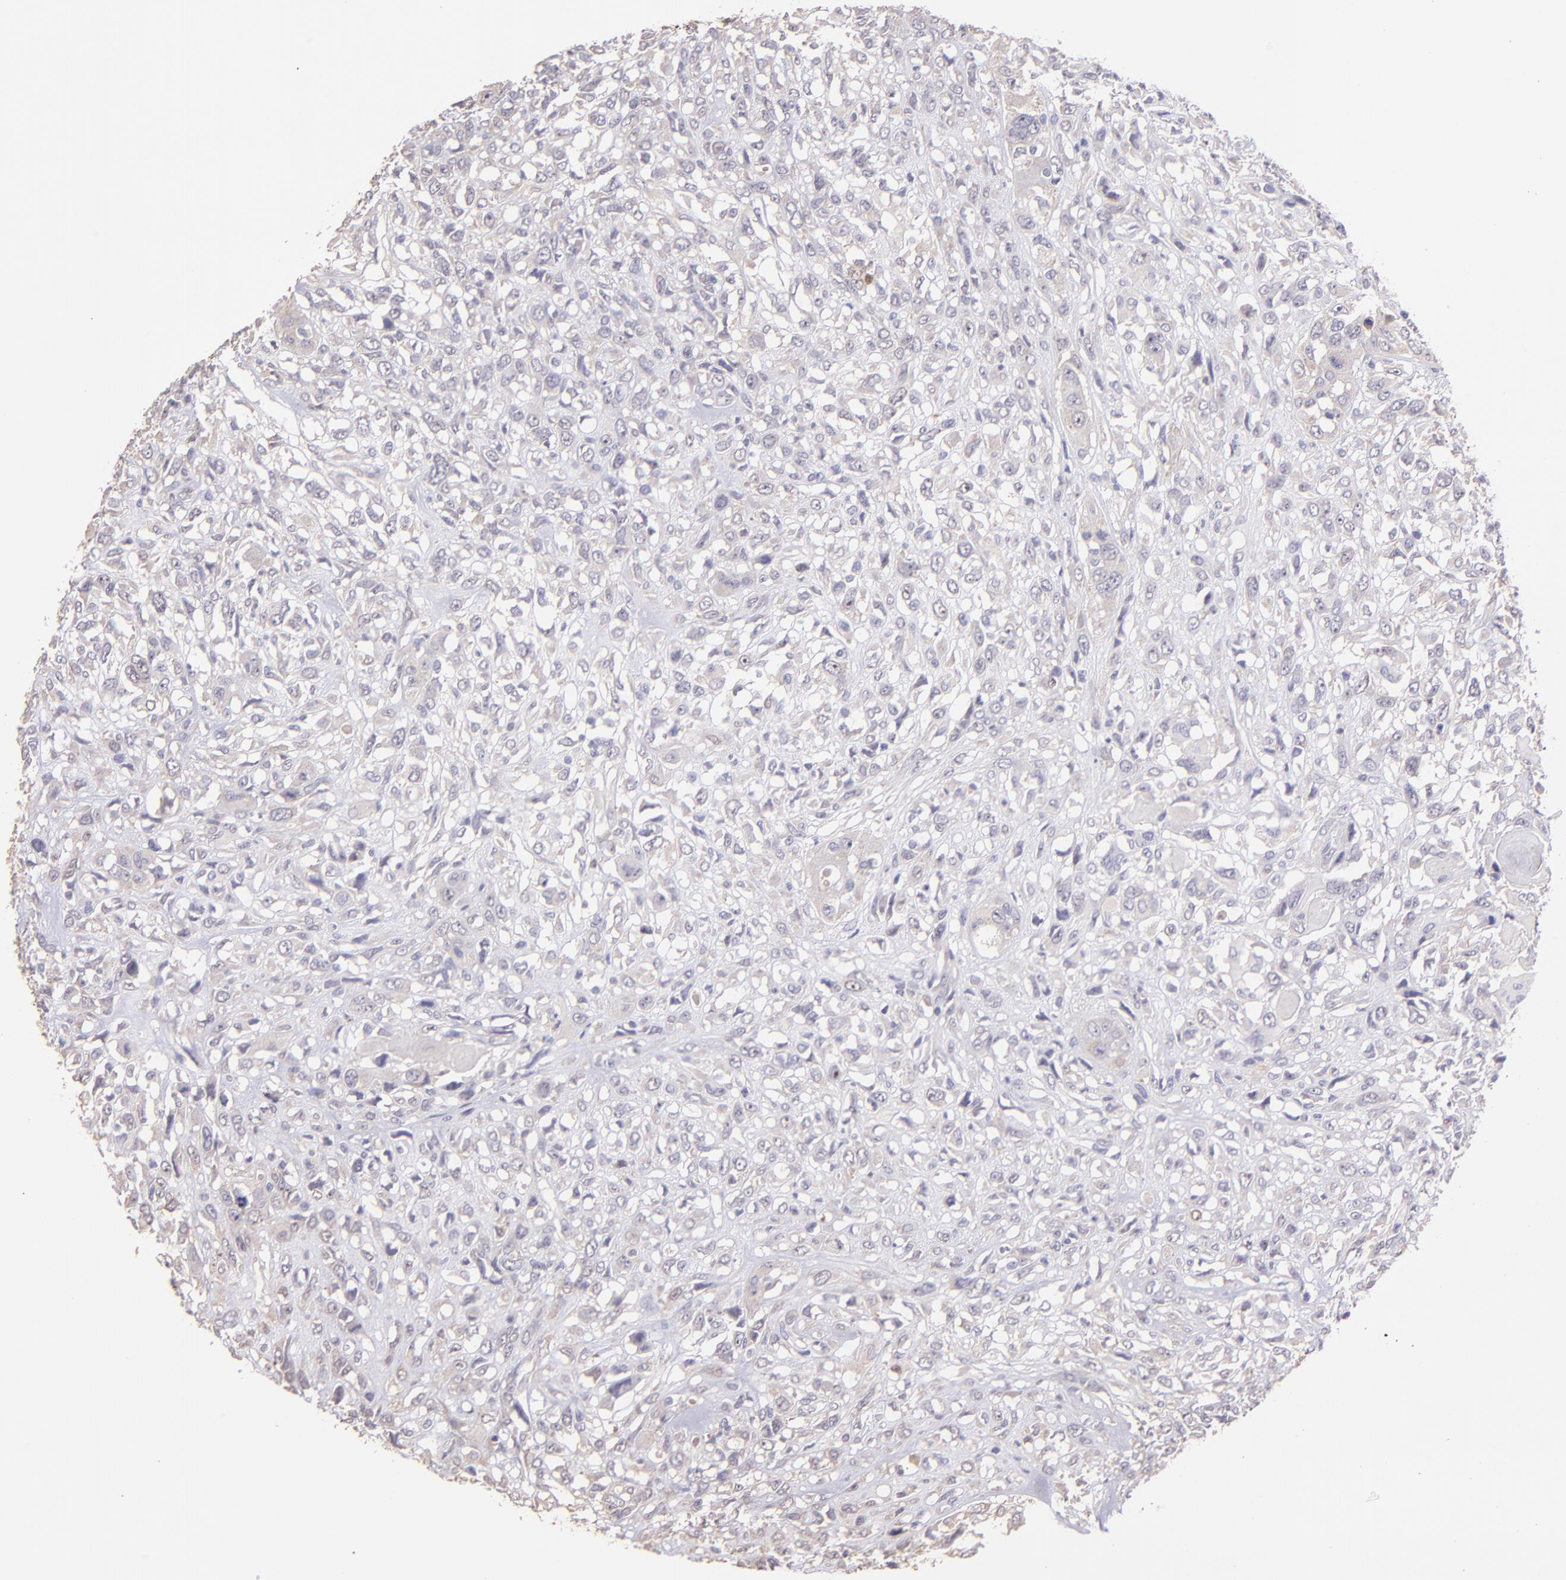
{"staining": {"intensity": "weak", "quantity": "<25%", "location": "cytoplasmic/membranous"}, "tissue": "head and neck cancer", "cell_type": "Tumor cells", "image_type": "cancer", "snomed": [{"axis": "morphology", "description": "Neoplasm, malignant, NOS"}, {"axis": "topography", "description": "Salivary gland"}, {"axis": "topography", "description": "Head-Neck"}], "caption": "High power microscopy histopathology image of an immunohistochemistry (IHC) photomicrograph of neoplasm (malignant) (head and neck), revealing no significant positivity in tumor cells.", "gene": "PAPPA", "patient": {"sex": "male", "age": 43}}